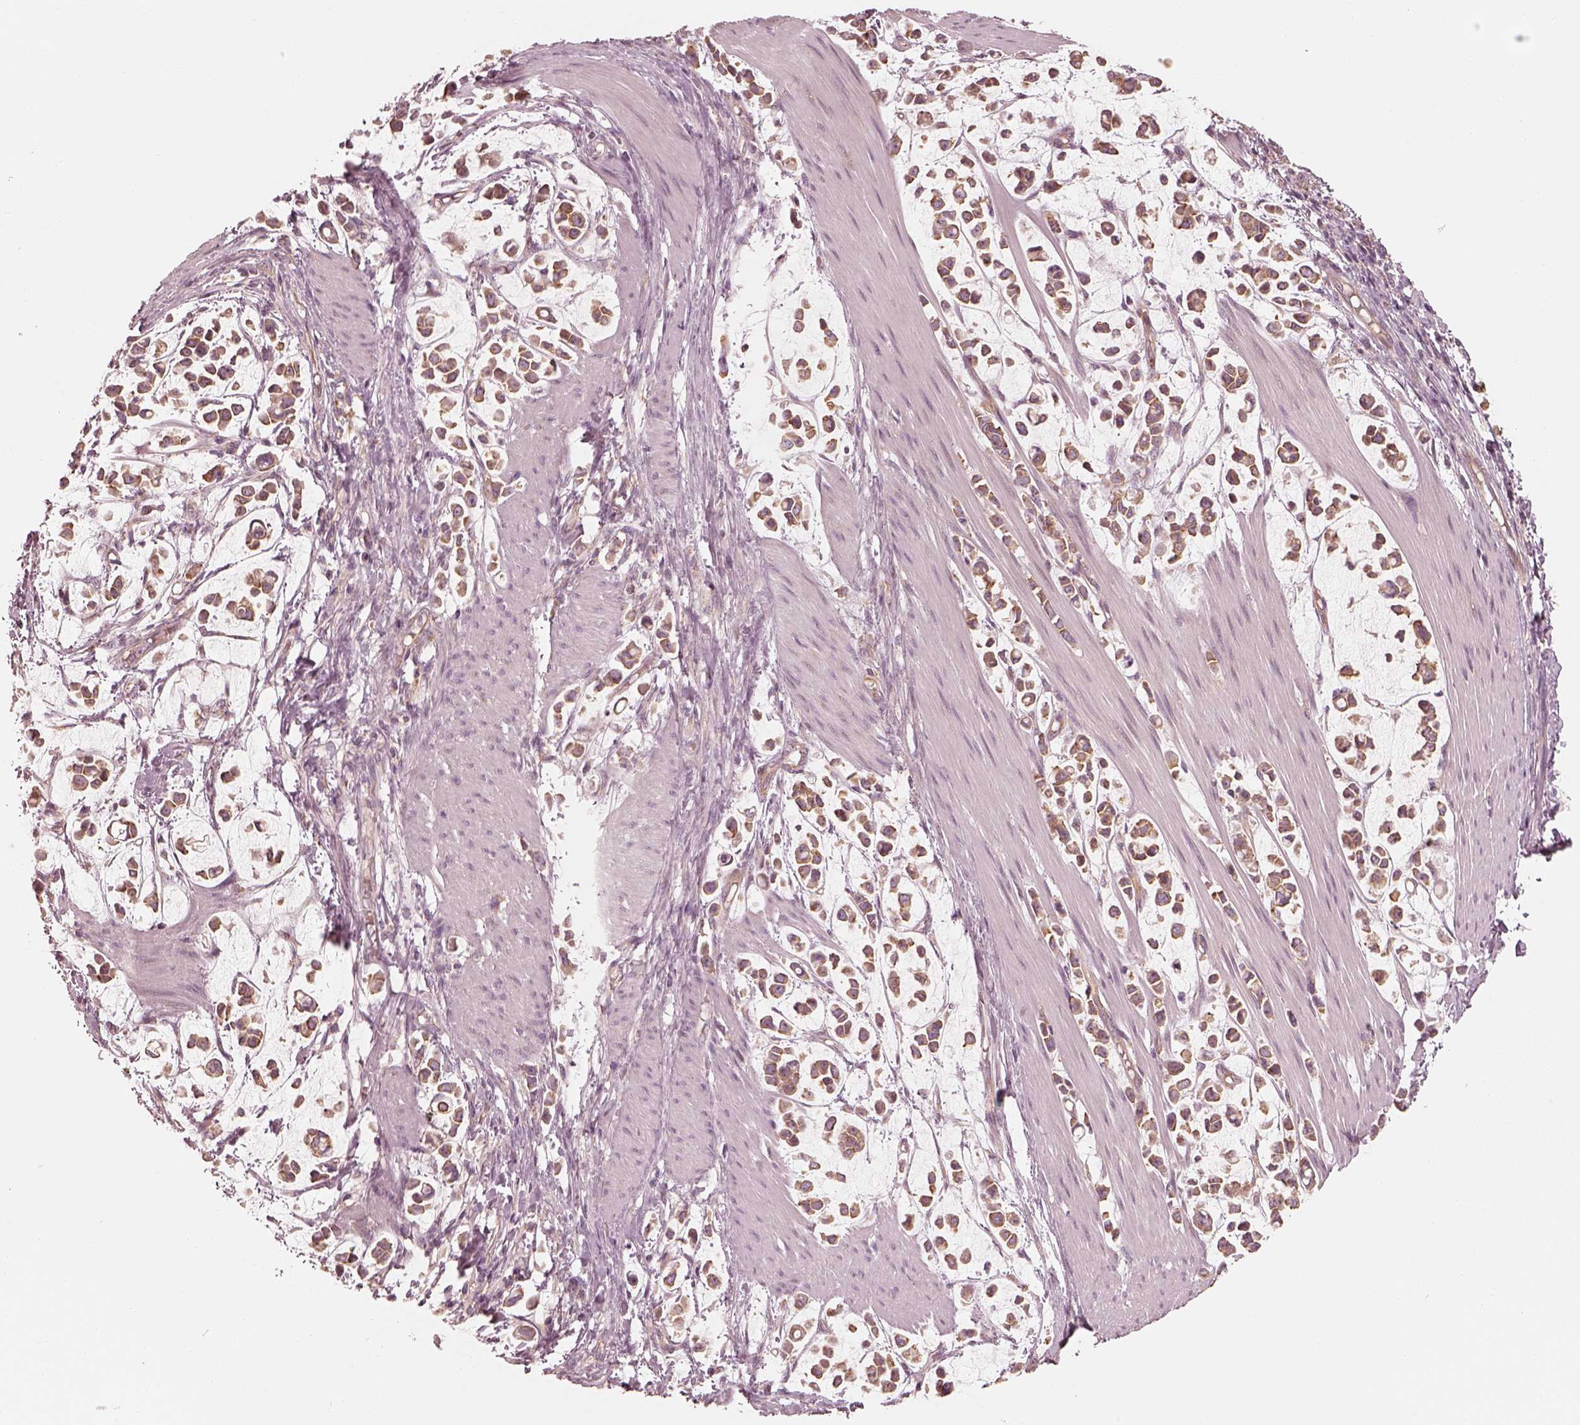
{"staining": {"intensity": "moderate", "quantity": ">75%", "location": "cytoplasmic/membranous"}, "tissue": "stomach cancer", "cell_type": "Tumor cells", "image_type": "cancer", "snomed": [{"axis": "morphology", "description": "Adenocarcinoma, NOS"}, {"axis": "topography", "description": "Stomach"}], "caption": "Human stomach adenocarcinoma stained with a protein marker shows moderate staining in tumor cells.", "gene": "CNOT2", "patient": {"sex": "male", "age": 82}}